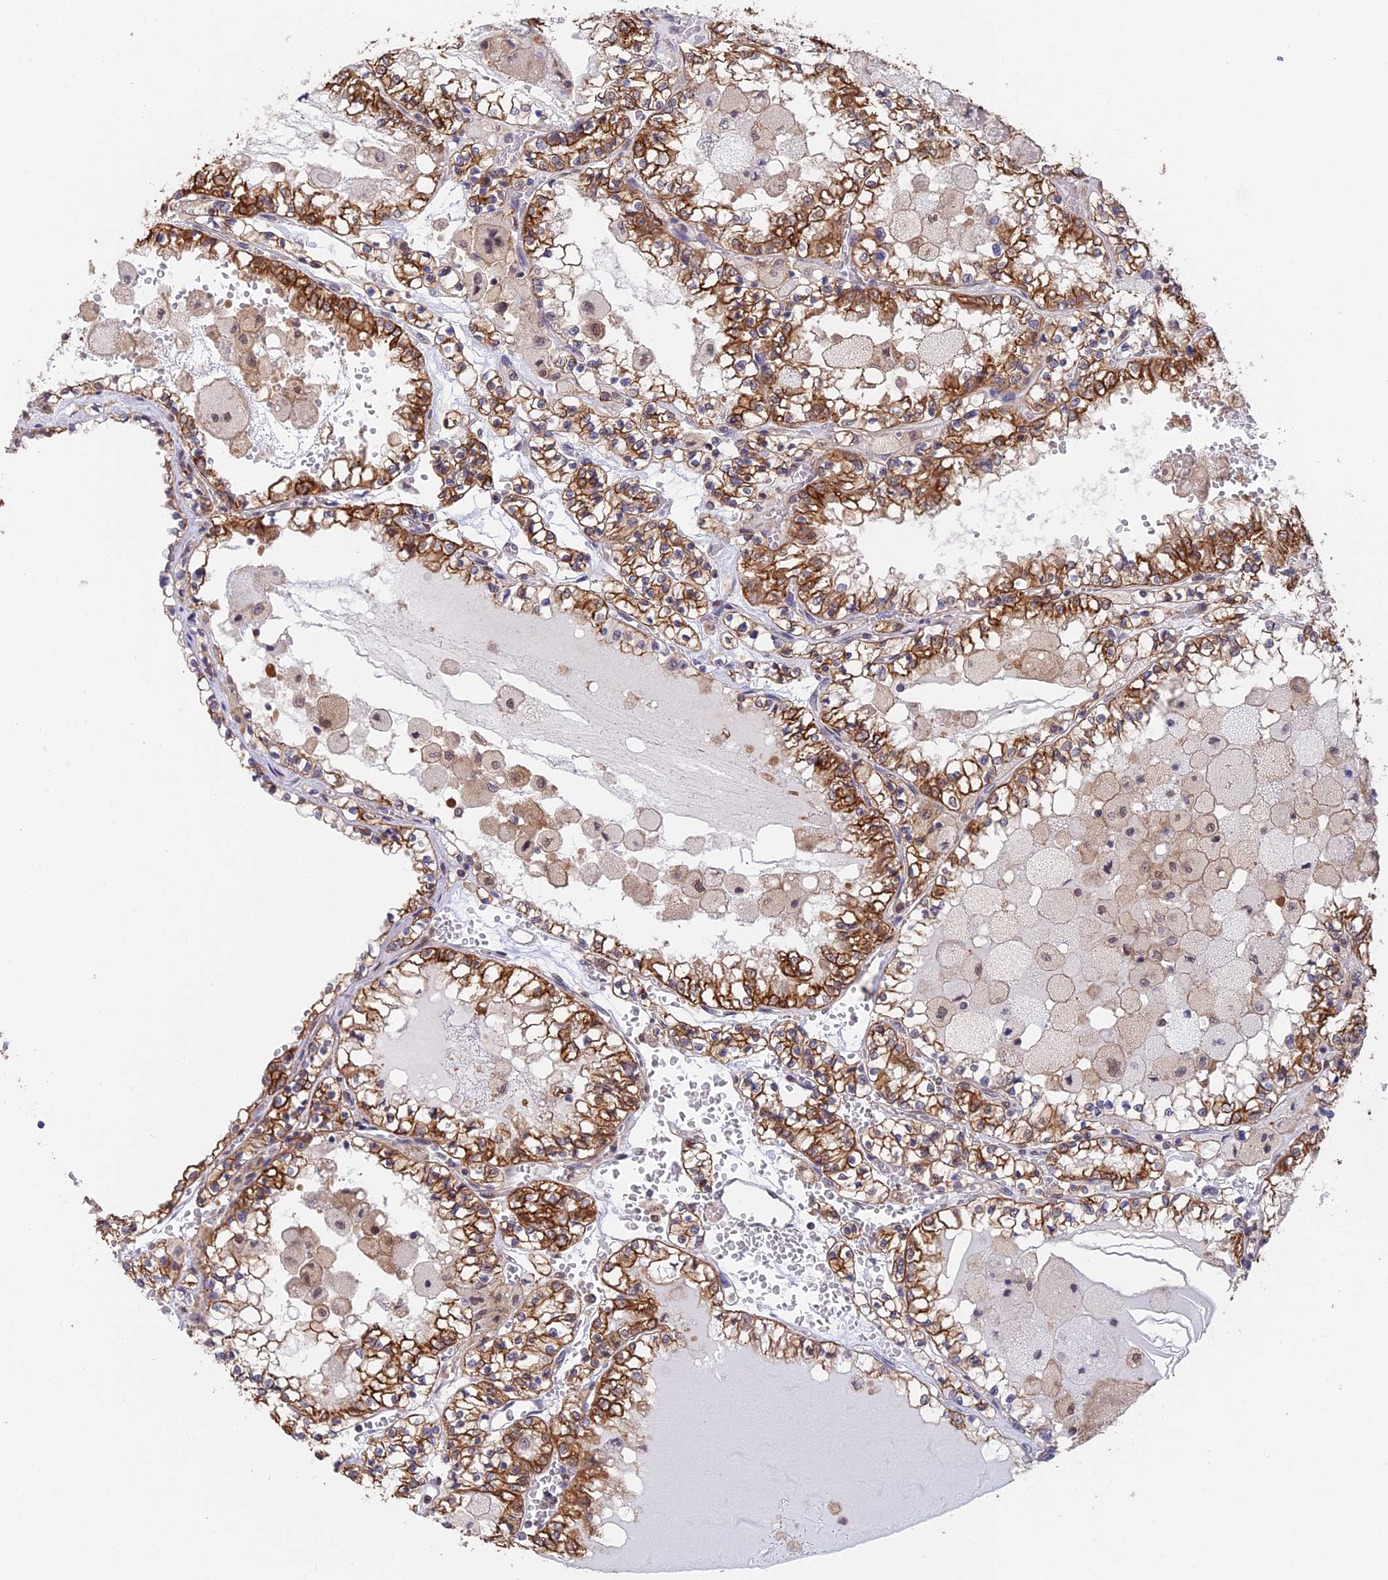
{"staining": {"intensity": "strong", "quantity": ">75%", "location": "cytoplasmic/membranous"}, "tissue": "renal cancer", "cell_type": "Tumor cells", "image_type": "cancer", "snomed": [{"axis": "morphology", "description": "Adenocarcinoma, NOS"}, {"axis": "topography", "description": "Kidney"}], "caption": "Adenocarcinoma (renal) stained for a protein (brown) displays strong cytoplasmic/membranous positive expression in about >75% of tumor cells.", "gene": "STUB1", "patient": {"sex": "female", "age": 56}}